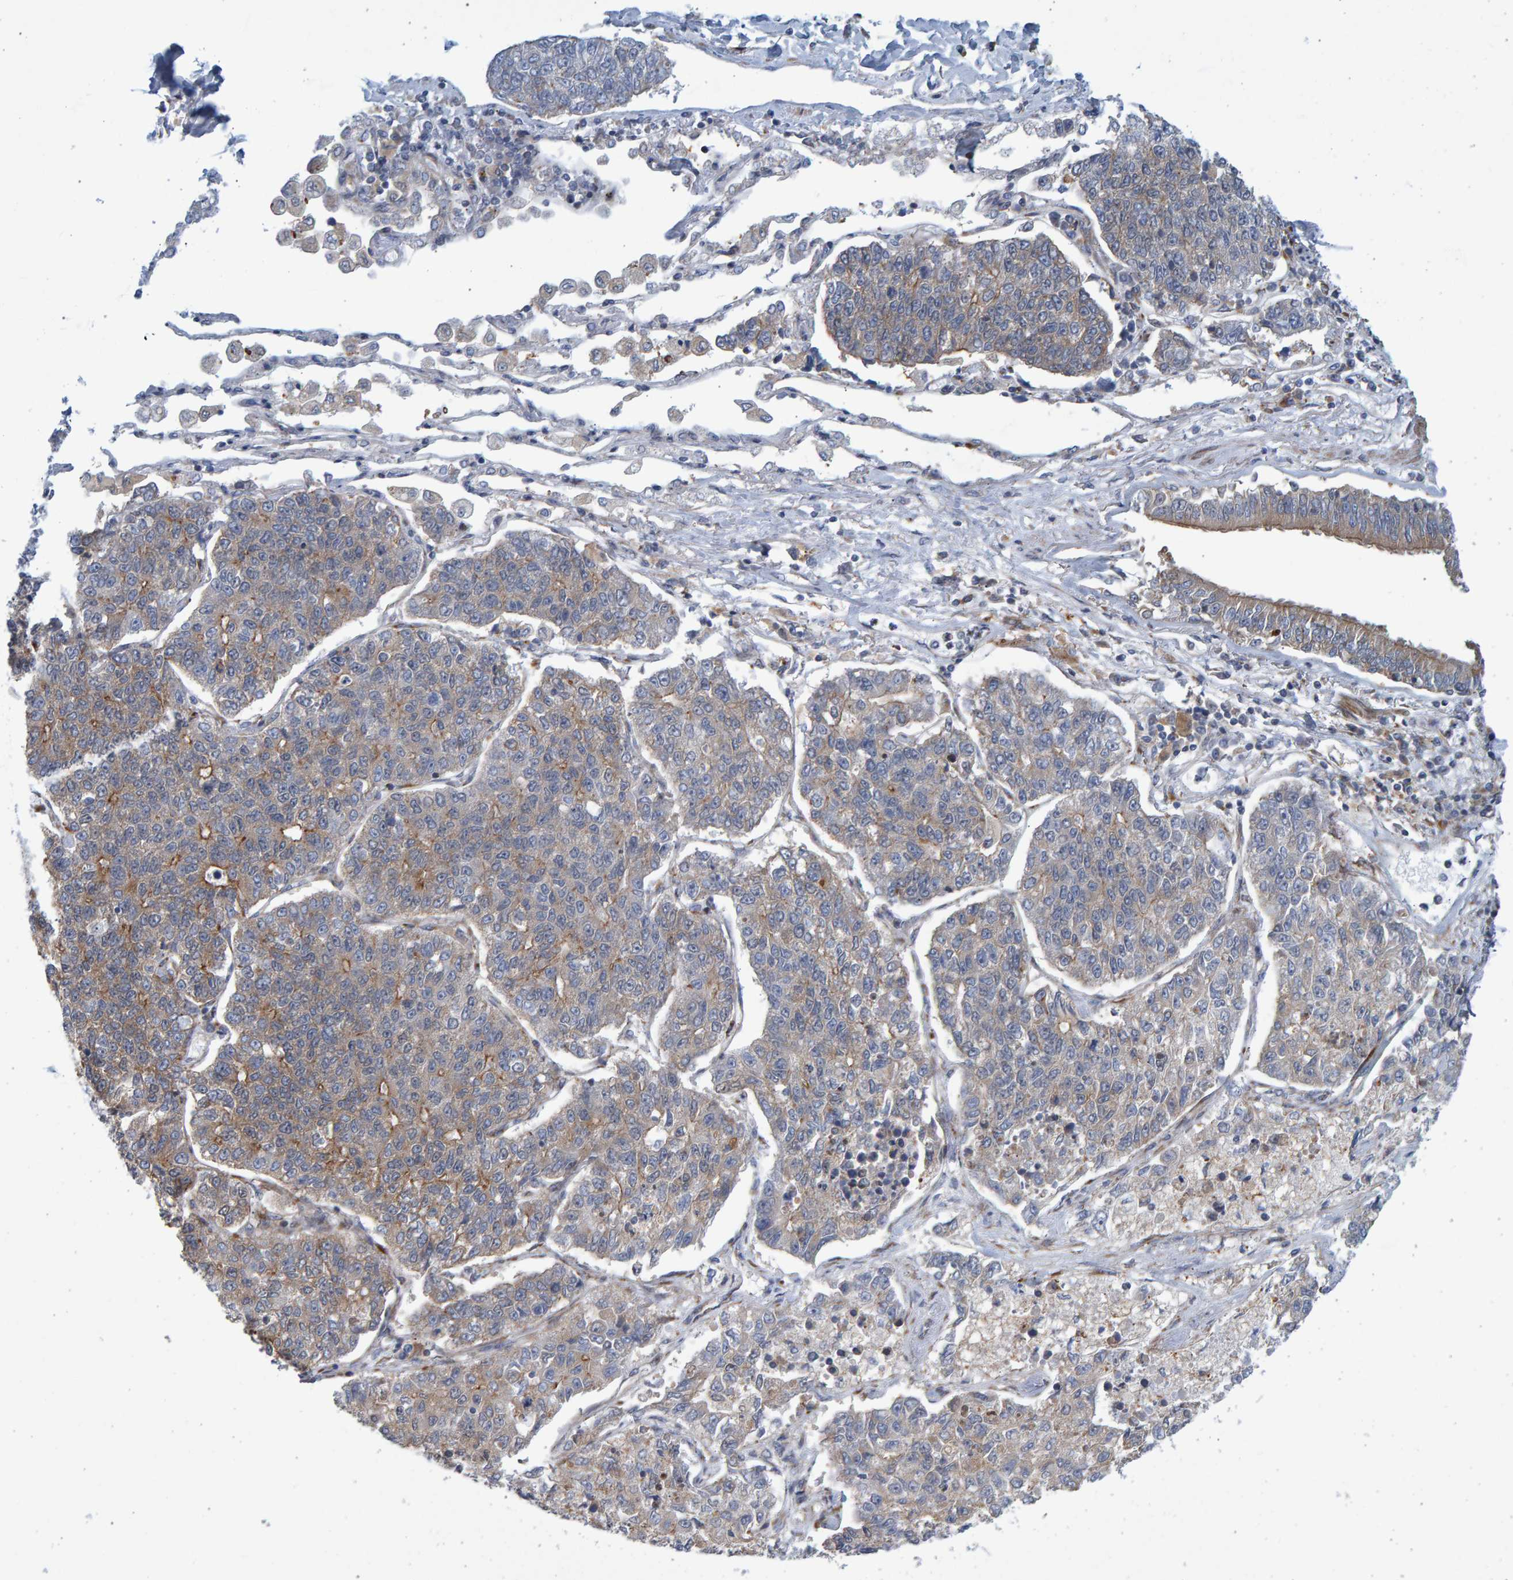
{"staining": {"intensity": "moderate", "quantity": "<25%", "location": "cytoplasmic/membranous"}, "tissue": "lung cancer", "cell_type": "Tumor cells", "image_type": "cancer", "snomed": [{"axis": "morphology", "description": "Adenocarcinoma, NOS"}, {"axis": "topography", "description": "Lung"}], "caption": "An immunohistochemistry (IHC) photomicrograph of neoplastic tissue is shown. Protein staining in brown highlights moderate cytoplasmic/membranous positivity in lung cancer within tumor cells.", "gene": "LRBA", "patient": {"sex": "male", "age": 49}}